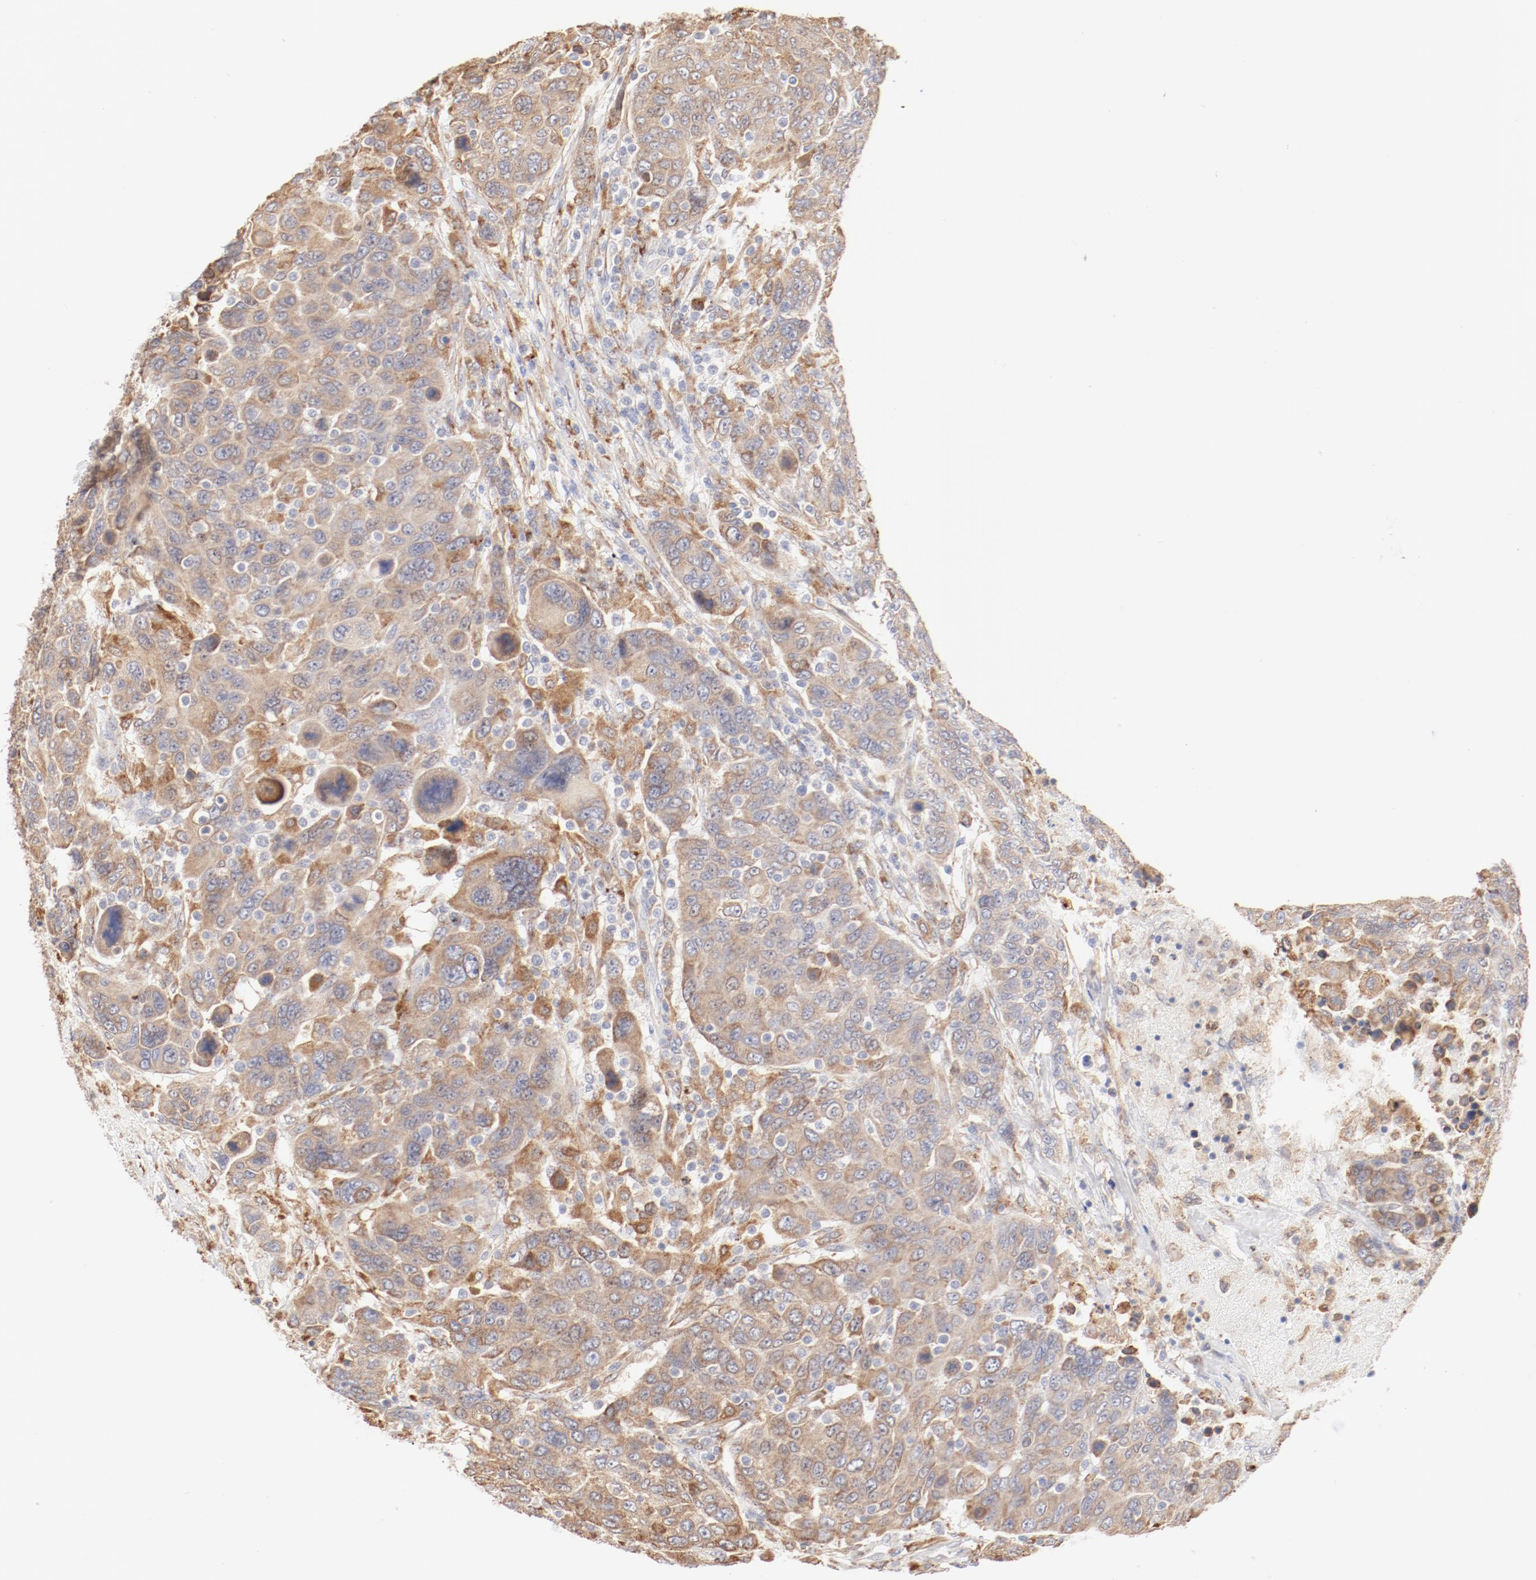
{"staining": {"intensity": "moderate", "quantity": "<25%", "location": "cytoplasmic/membranous"}, "tissue": "breast cancer", "cell_type": "Tumor cells", "image_type": "cancer", "snomed": [{"axis": "morphology", "description": "Duct carcinoma"}, {"axis": "topography", "description": "Breast"}], "caption": "Protein expression analysis of intraductal carcinoma (breast) exhibits moderate cytoplasmic/membranous staining in about <25% of tumor cells. (IHC, brightfield microscopy, high magnification).", "gene": "CTSH", "patient": {"sex": "female", "age": 37}}